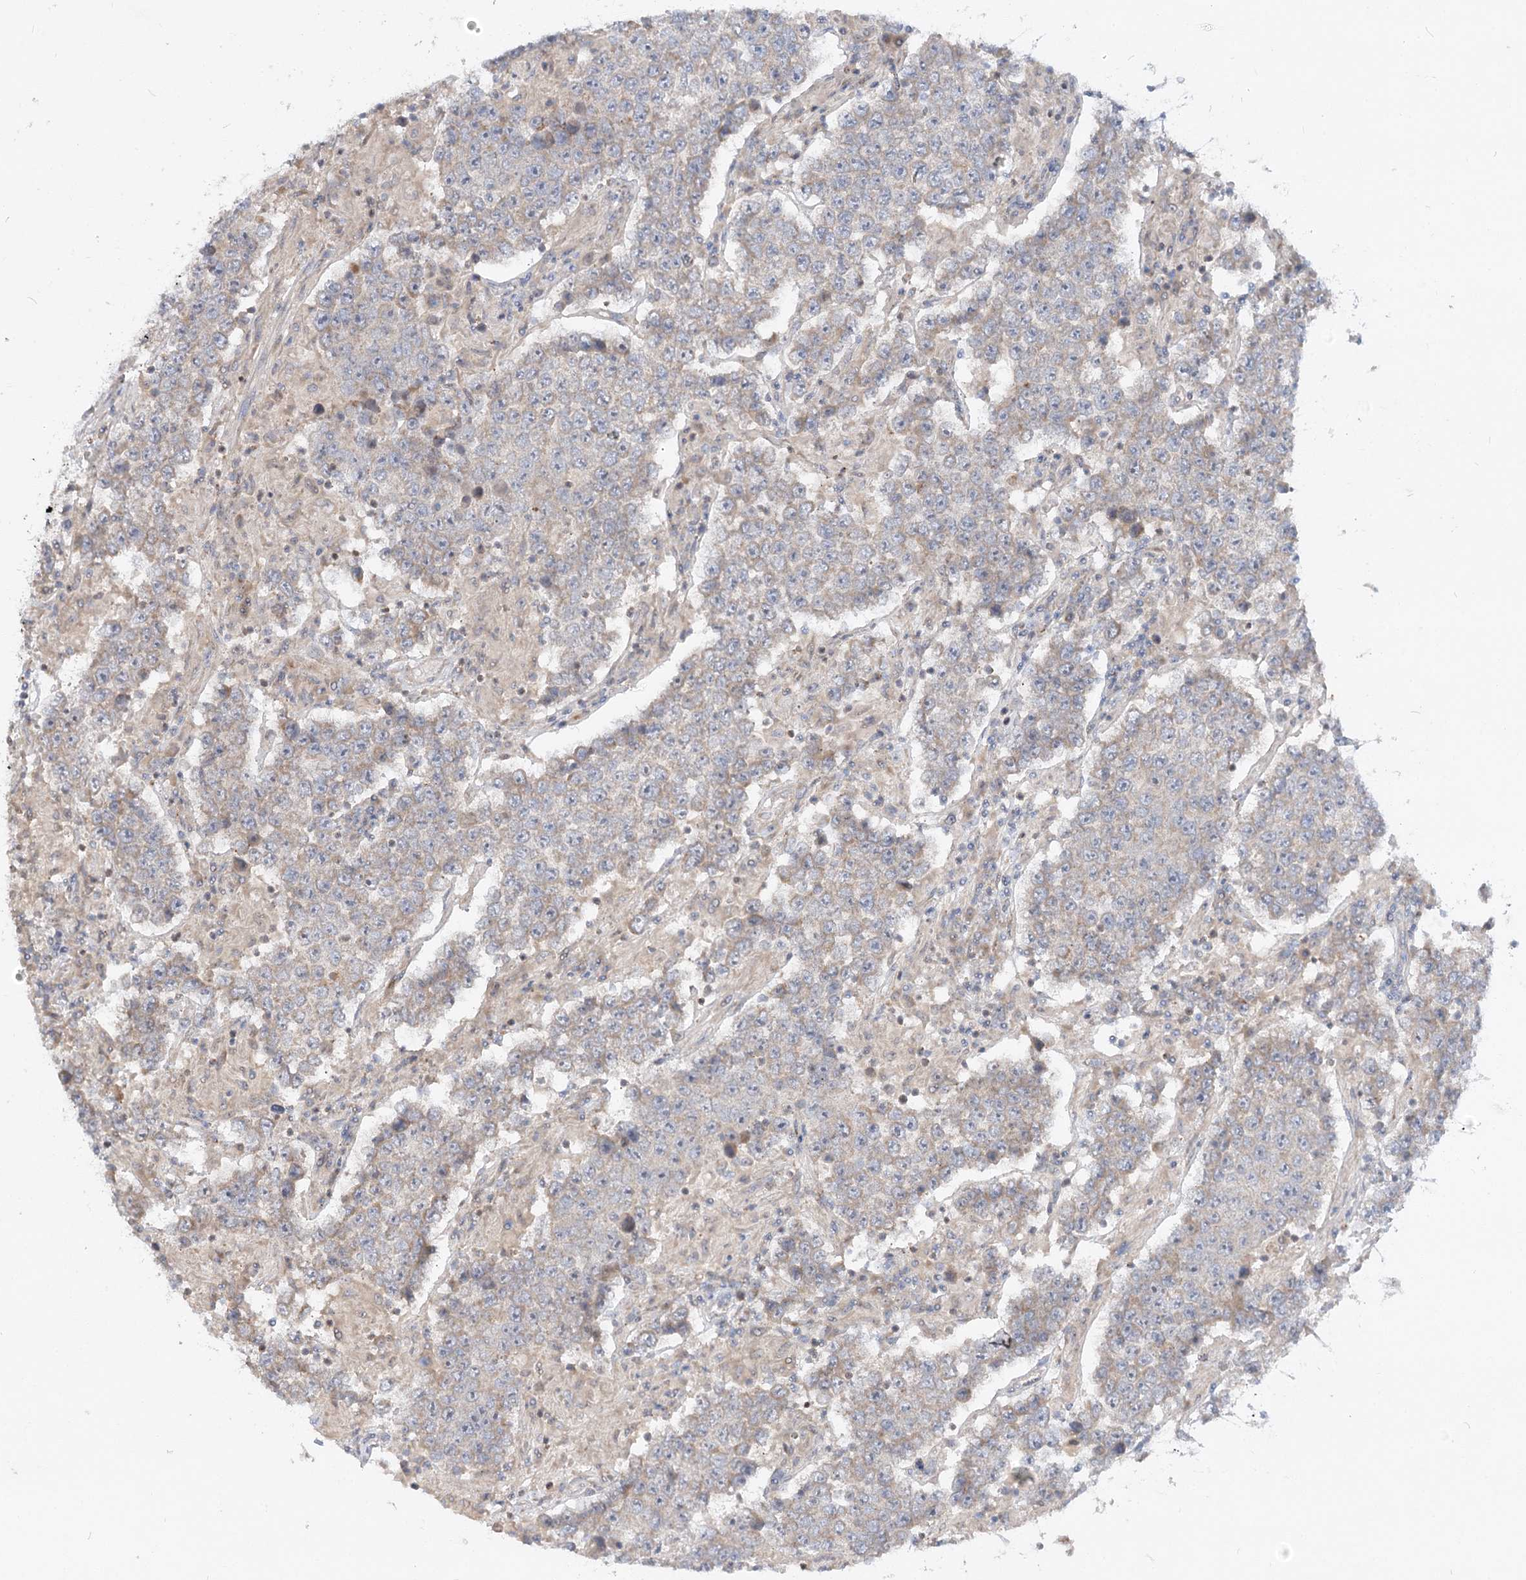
{"staining": {"intensity": "weak", "quantity": "<25%", "location": "cytoplasmic/membranous"}, "tissue": "testis cancer", "cell_type": "Tumor cells", "image_type": "cancer", "snomed": [{"axis": "morphology", "description": "Normal tissue, NOS"}, {"axis": "morphology", "description": "Urothelial carcinoma, High grade"}, {"axis": "morphology", "description": "Seminoma, NOS"}, {"axis": "morphology", "description": "Carcinoma, Embryonal, NOS"}, {"axis": "topography", "description": "Urinary bladder"}, {"axis": "topography", "description": "Testis"}], "caption": "This is an immunohistochemistry micrograph of embryonal carcinoma (testis). There is no positivity in tumor cells.", "gene": "FGF19", "patient": {"sex": "male", "age": 41}}